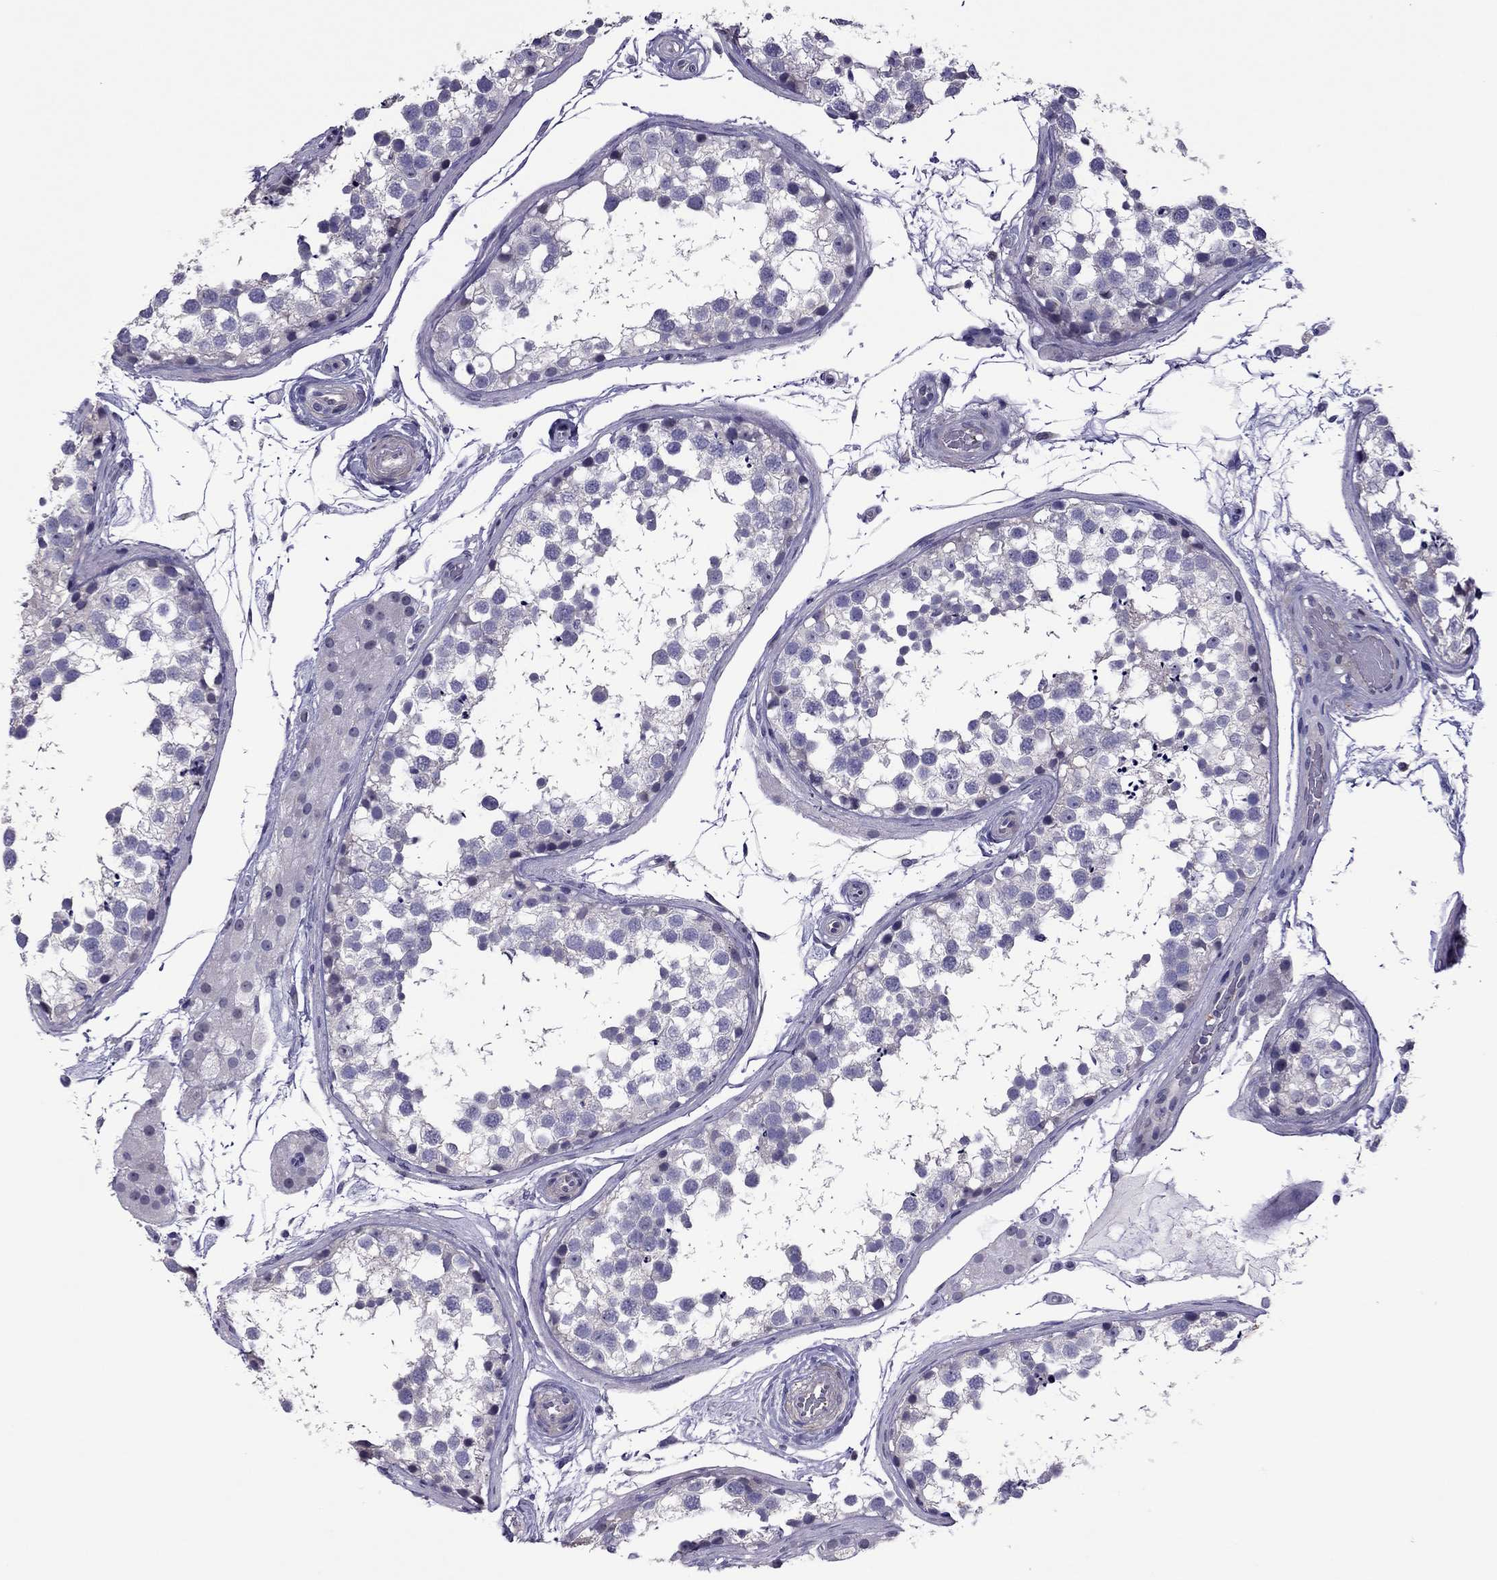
{"staining": {"intensity": "negative", "quantity": "none", "location": "none"}, "tissue": "testis", "cell_type": "Cells in seminiferous ducts", "image_type": "normal", "snomed": [{"axis": "morphology", "description": "Normal tissue, NOS"}, {"axis": "morphology", "description": "Seminoma, NOS"}, {"axis": "topography", "description": "Testis"}], "caption": "Testis stained for a protein using immunohistochemistry (IHC) demonstrates no staining cells in seminiferous ducts.", "gene": "SLC16A8", "patient": {"sex": "male", "age": 65}}